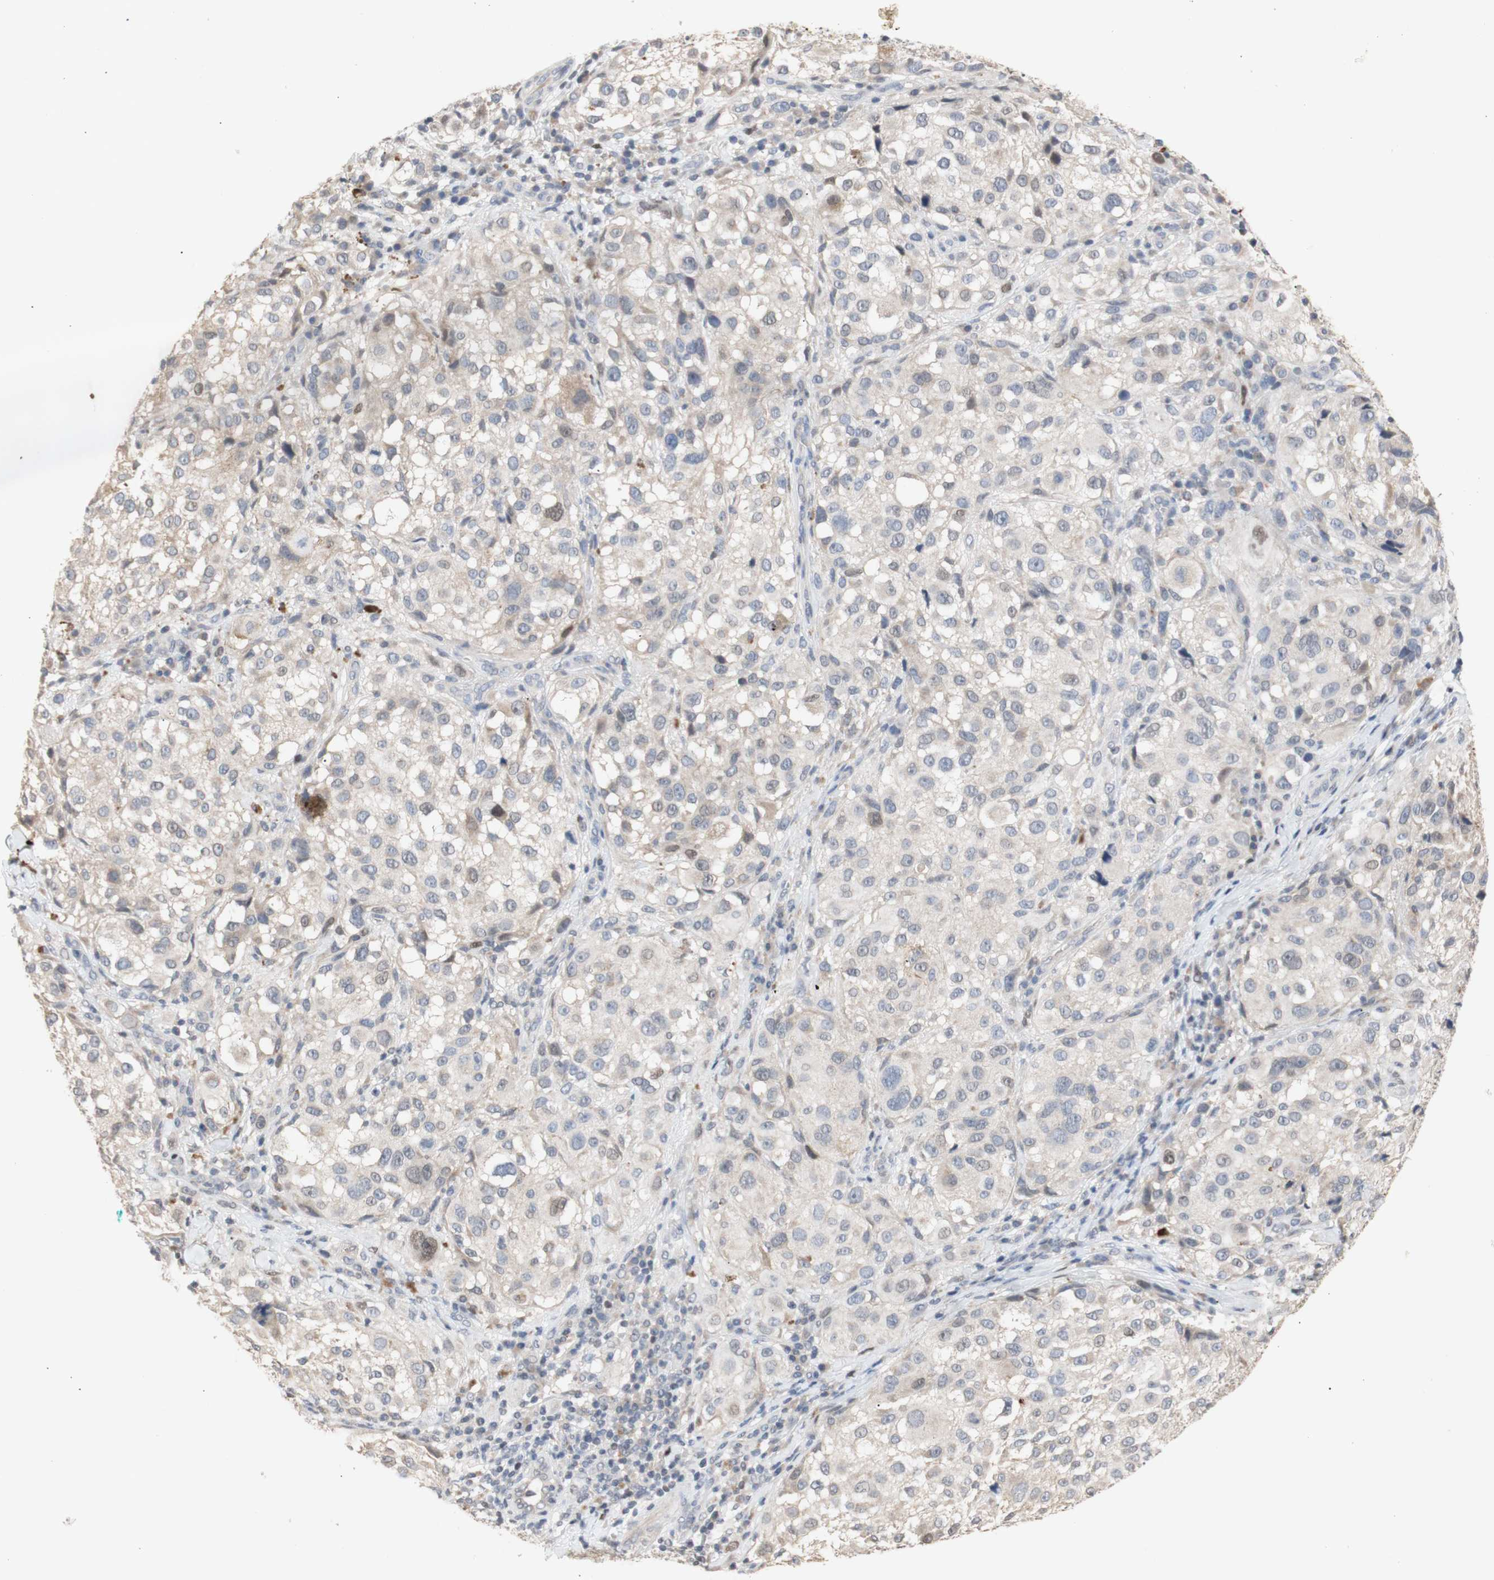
{"staining": {"intensity": "weak", "quantity": ">75%", "location": "cytoplasmic/membranous"}, "tissue": "melanoma", "cell_type": "Tumor cells", "image_type": "cancer", "snomed": [{"axis": "morphology", "description": "Necrosis, NOS"}, {"axis": "morphology", "description": "Malignant melanoma, NOS"}, {"axis": "topography", "description": "Skin"}], "caption": "A photomicrograph showing weak cytoplasmic/membranous expression in about >75% of tumor cells in melanoma, as visualized by brown immunohistochemical staining.", "gene": "FOSB", "patient": {"sex": "female", "age": 87}}